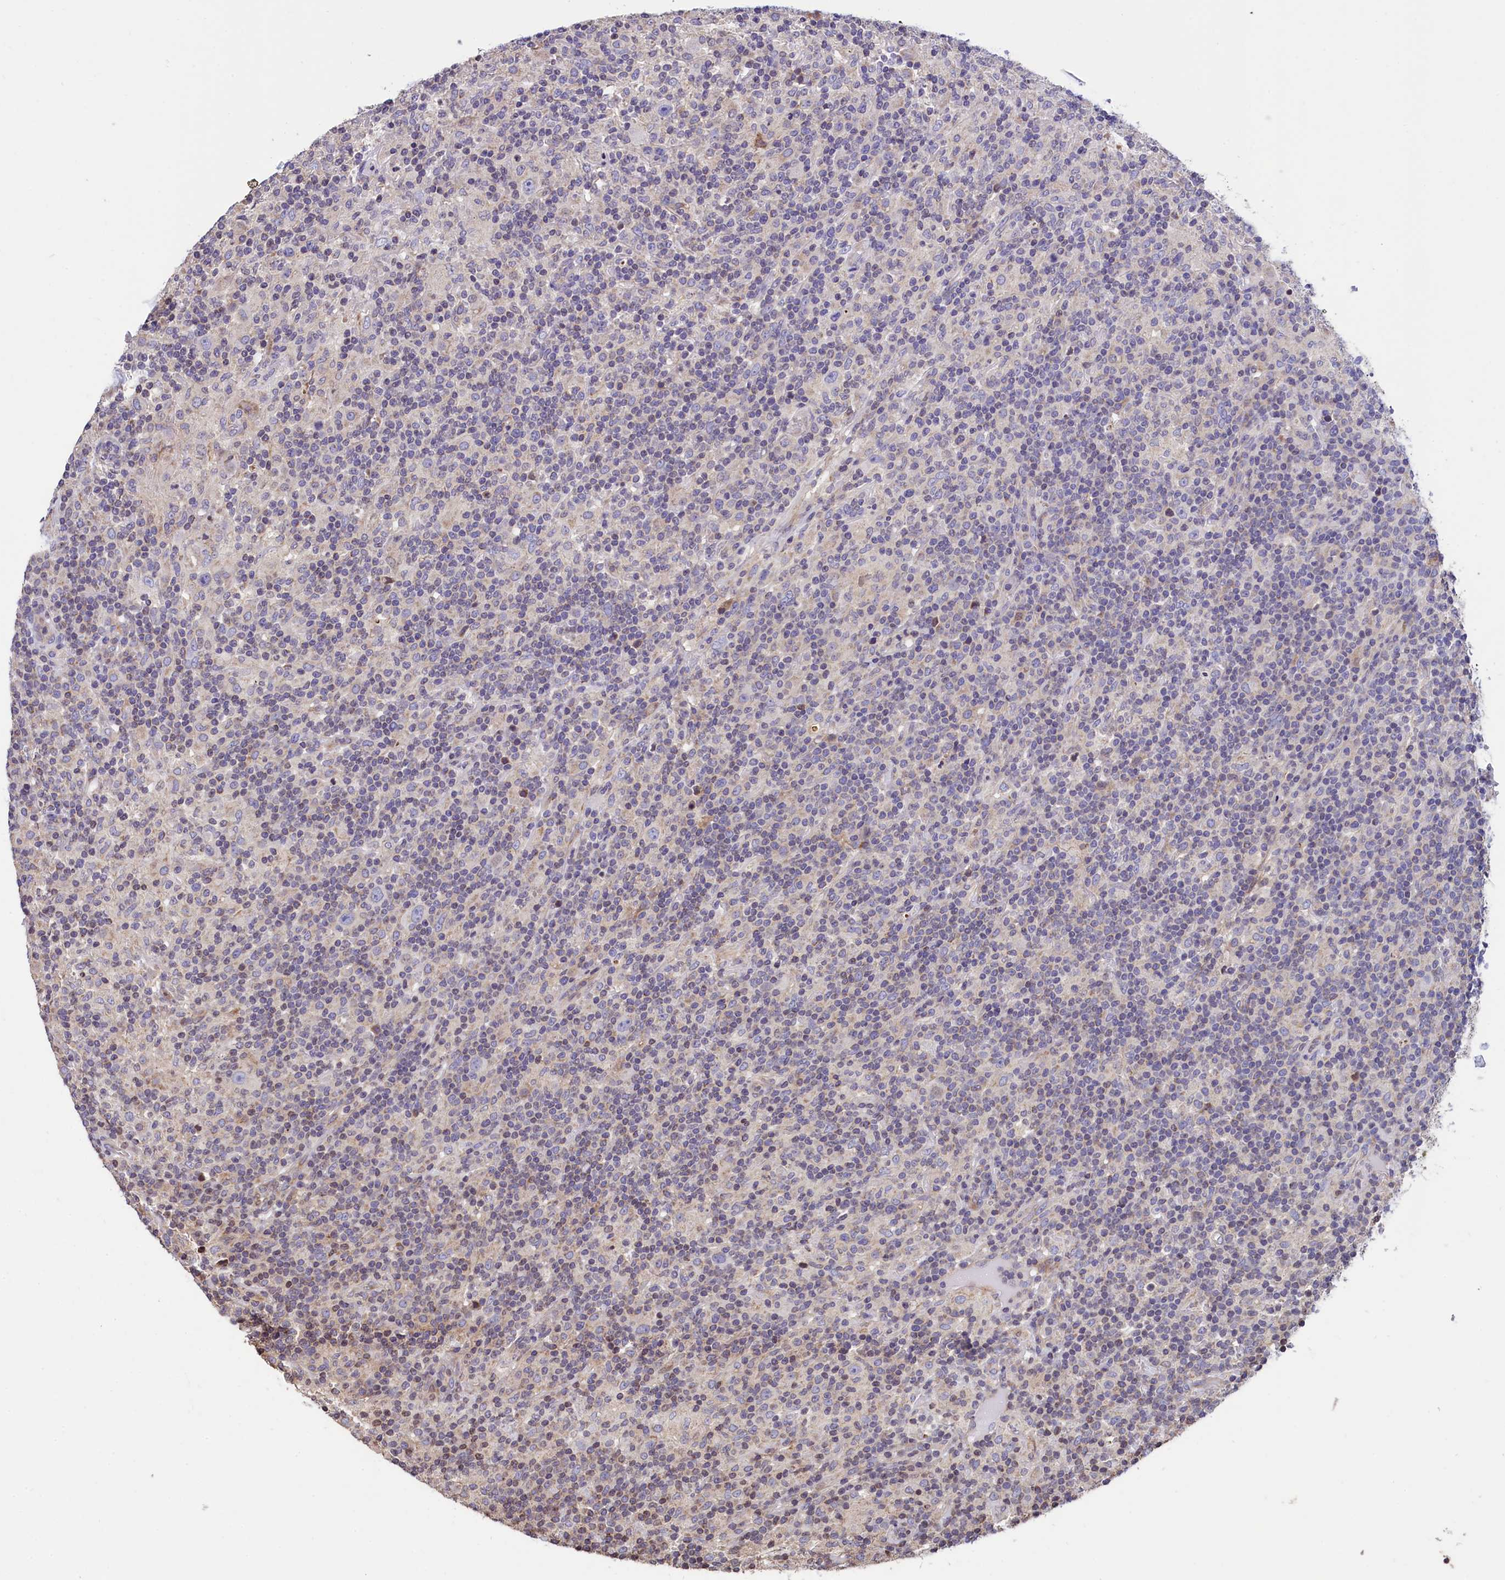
{"staining": {"intensity": "negative", "quantity": "none", "location": "none"}, "tissue": "lymphoma", "cell_type": "Tumor cells", "image_type": "cancer", "snomed": [{"axis": "morphology", "description": "Hodgkin's disease, NOS"}, {"axis": "topography", "description": "Lymph node"}], "caption": "Tumor cells are negative for protein expression in human lymphoma. Nuclei are stained in blue.", "gene": "ZNF2", "patient": {"sex": "male", "age": 70}}